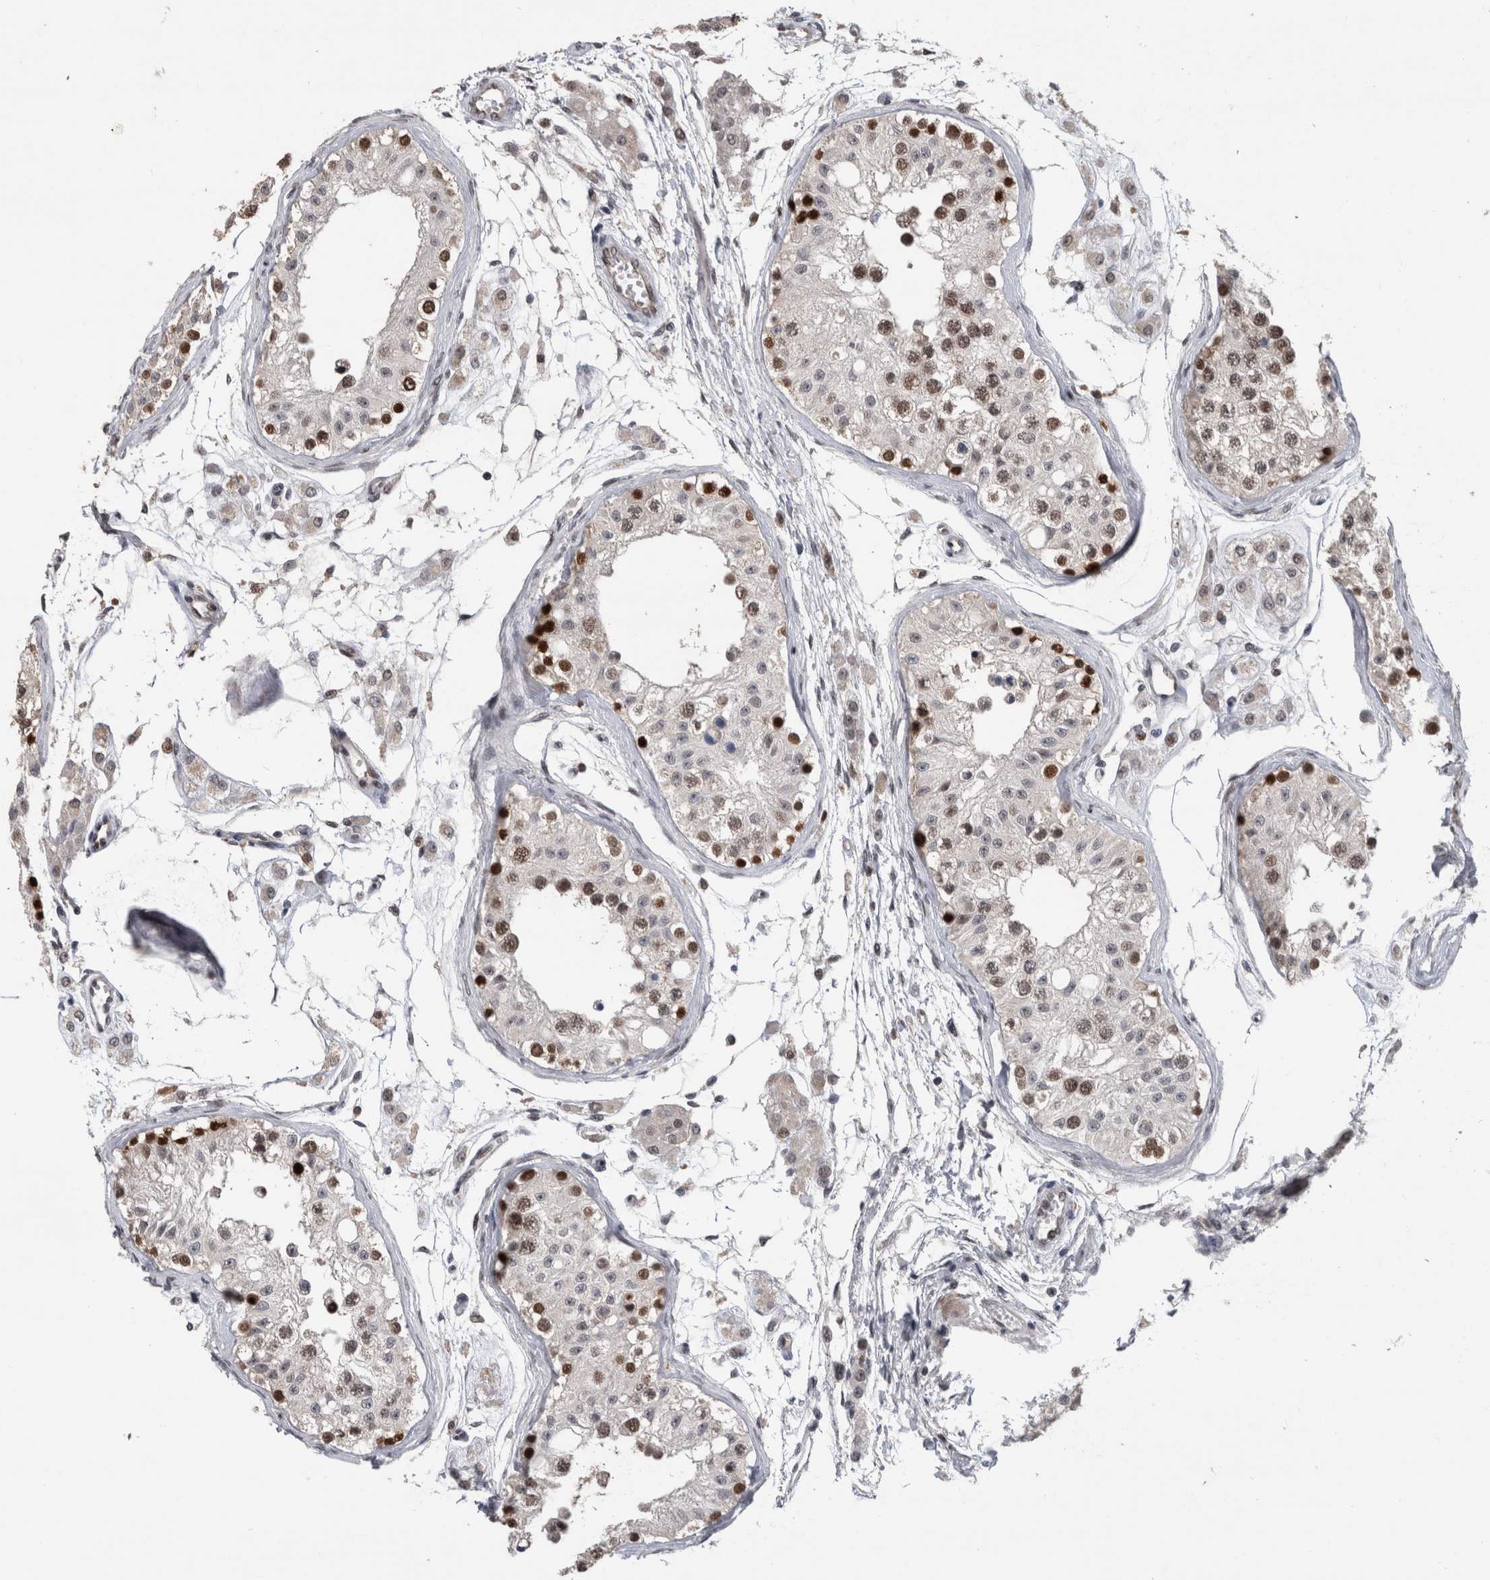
{"staining": {"intensity": "strong", "quantity": ">75%", "location": "nuclear"}, "tissue": "testis", "cell_type": "Cells in seminiferous ducts", "image_type": "normal", "snomed": [{"axis": "morphology", "description": "Normal tissue, NOS"}, {"axis": "morphology", "description": "Adenocarcinoma, metastatic, NOS"}, {"axis": "topography", "description": "Testis"}], "caption": "Protein expression analysis of unremarkable human testis reveals strong nuclear staining in approximately >75% of cells in seminiferous ducts.", "gene": "POLD2", "patient": {"sex": "male", "age": 26}}